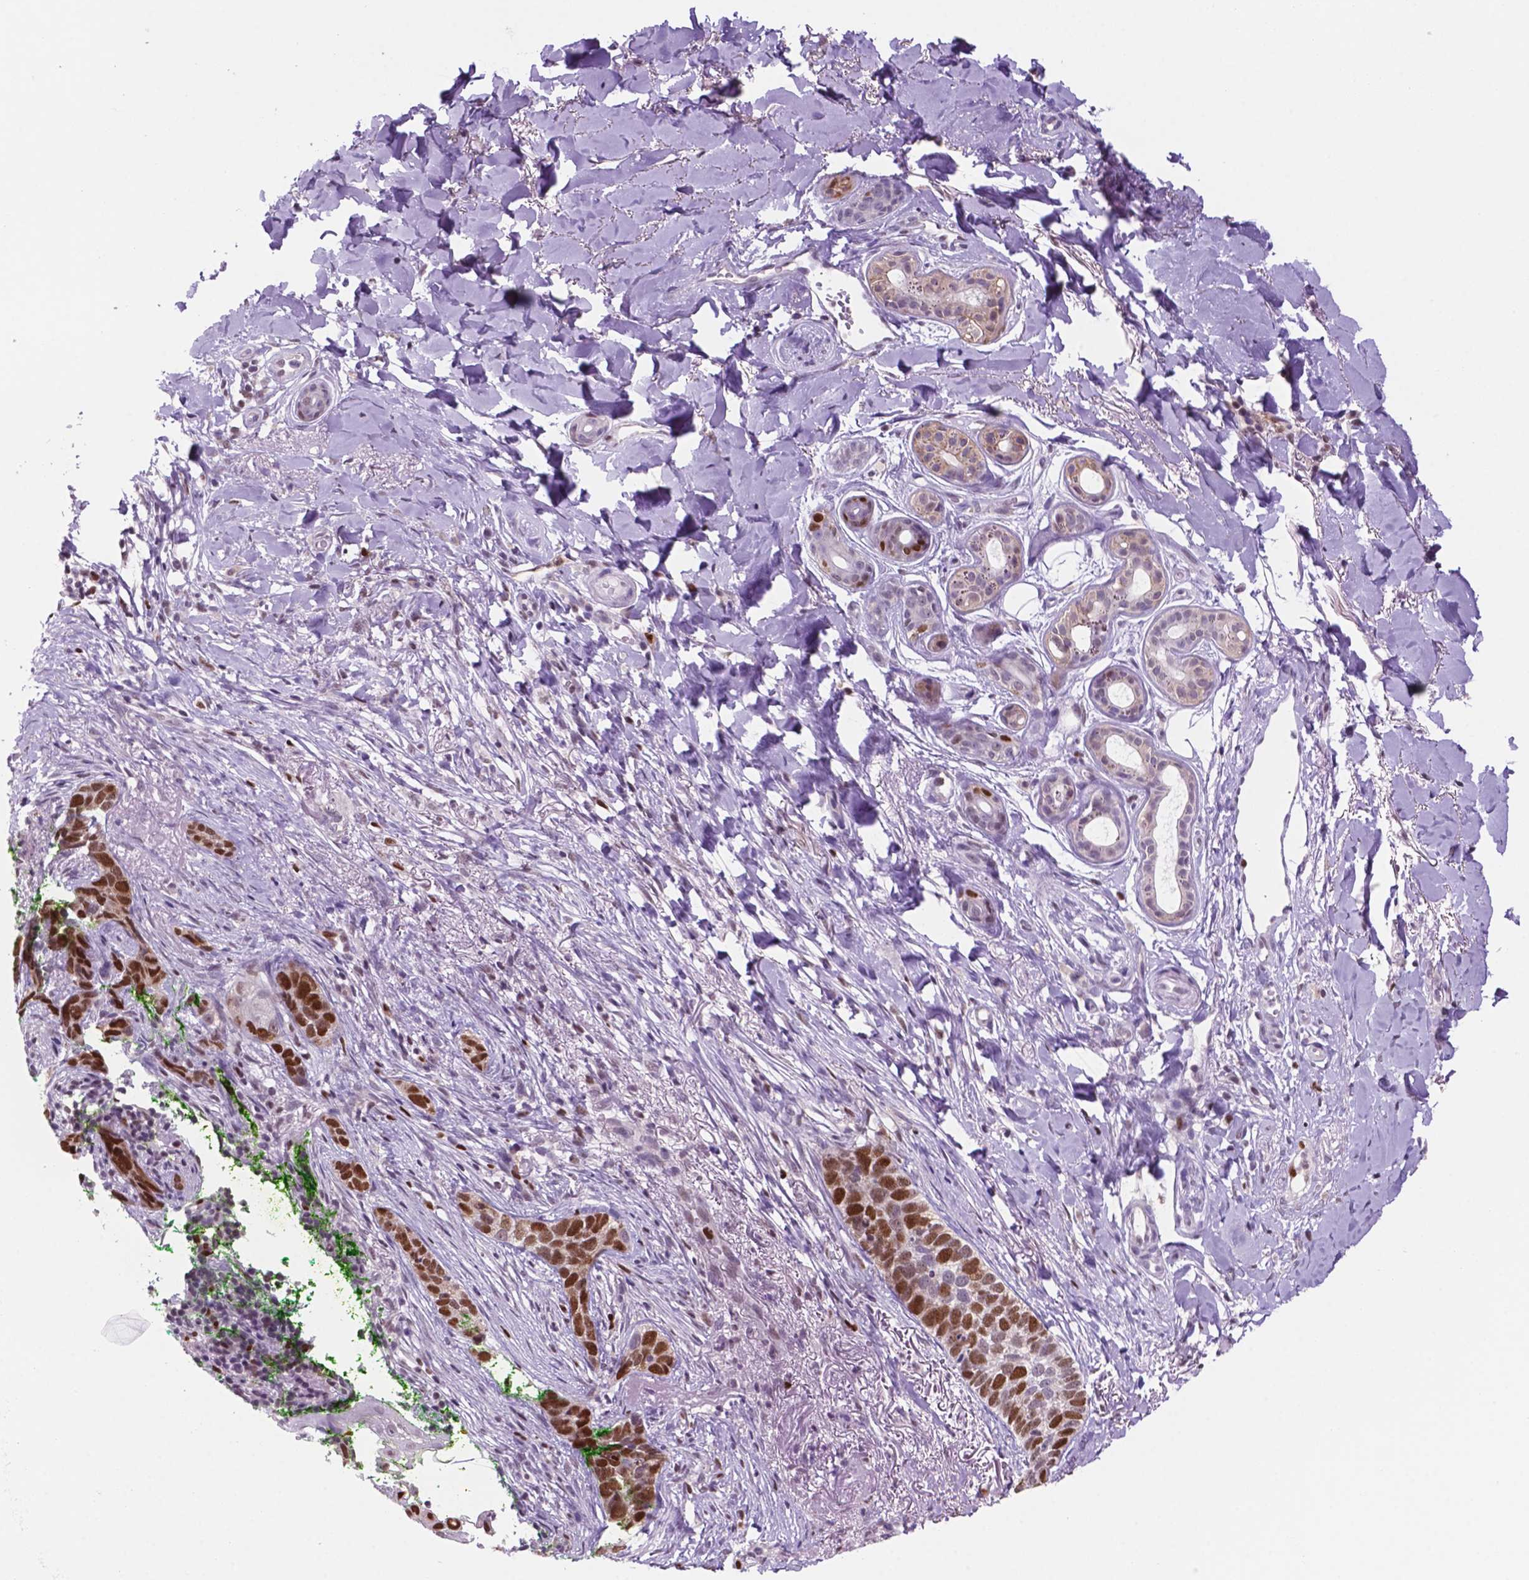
{"staining": {"intensity": "moderate", "quantity": ">75%", "location": "nuclear"}, "tissue": "skin cancer", "cell_type": "Tumor cells", "image_type": "cancer", "snomed": [{"axis": "morphology", "description": "Normal tissue, NOS"}, {"axis": "morphology", "description": "Basal cell carcinoma"}, {"axis": "topography", "description": "Skin"}], "caption": "About >75% of tumor cells in human skin cancer demonstrate moderate nuclear protein positivity as visualized by brown immunohistochemical staining.", "gene": "NCAPH2", "patient": {"sex": "male", "age": 84}}